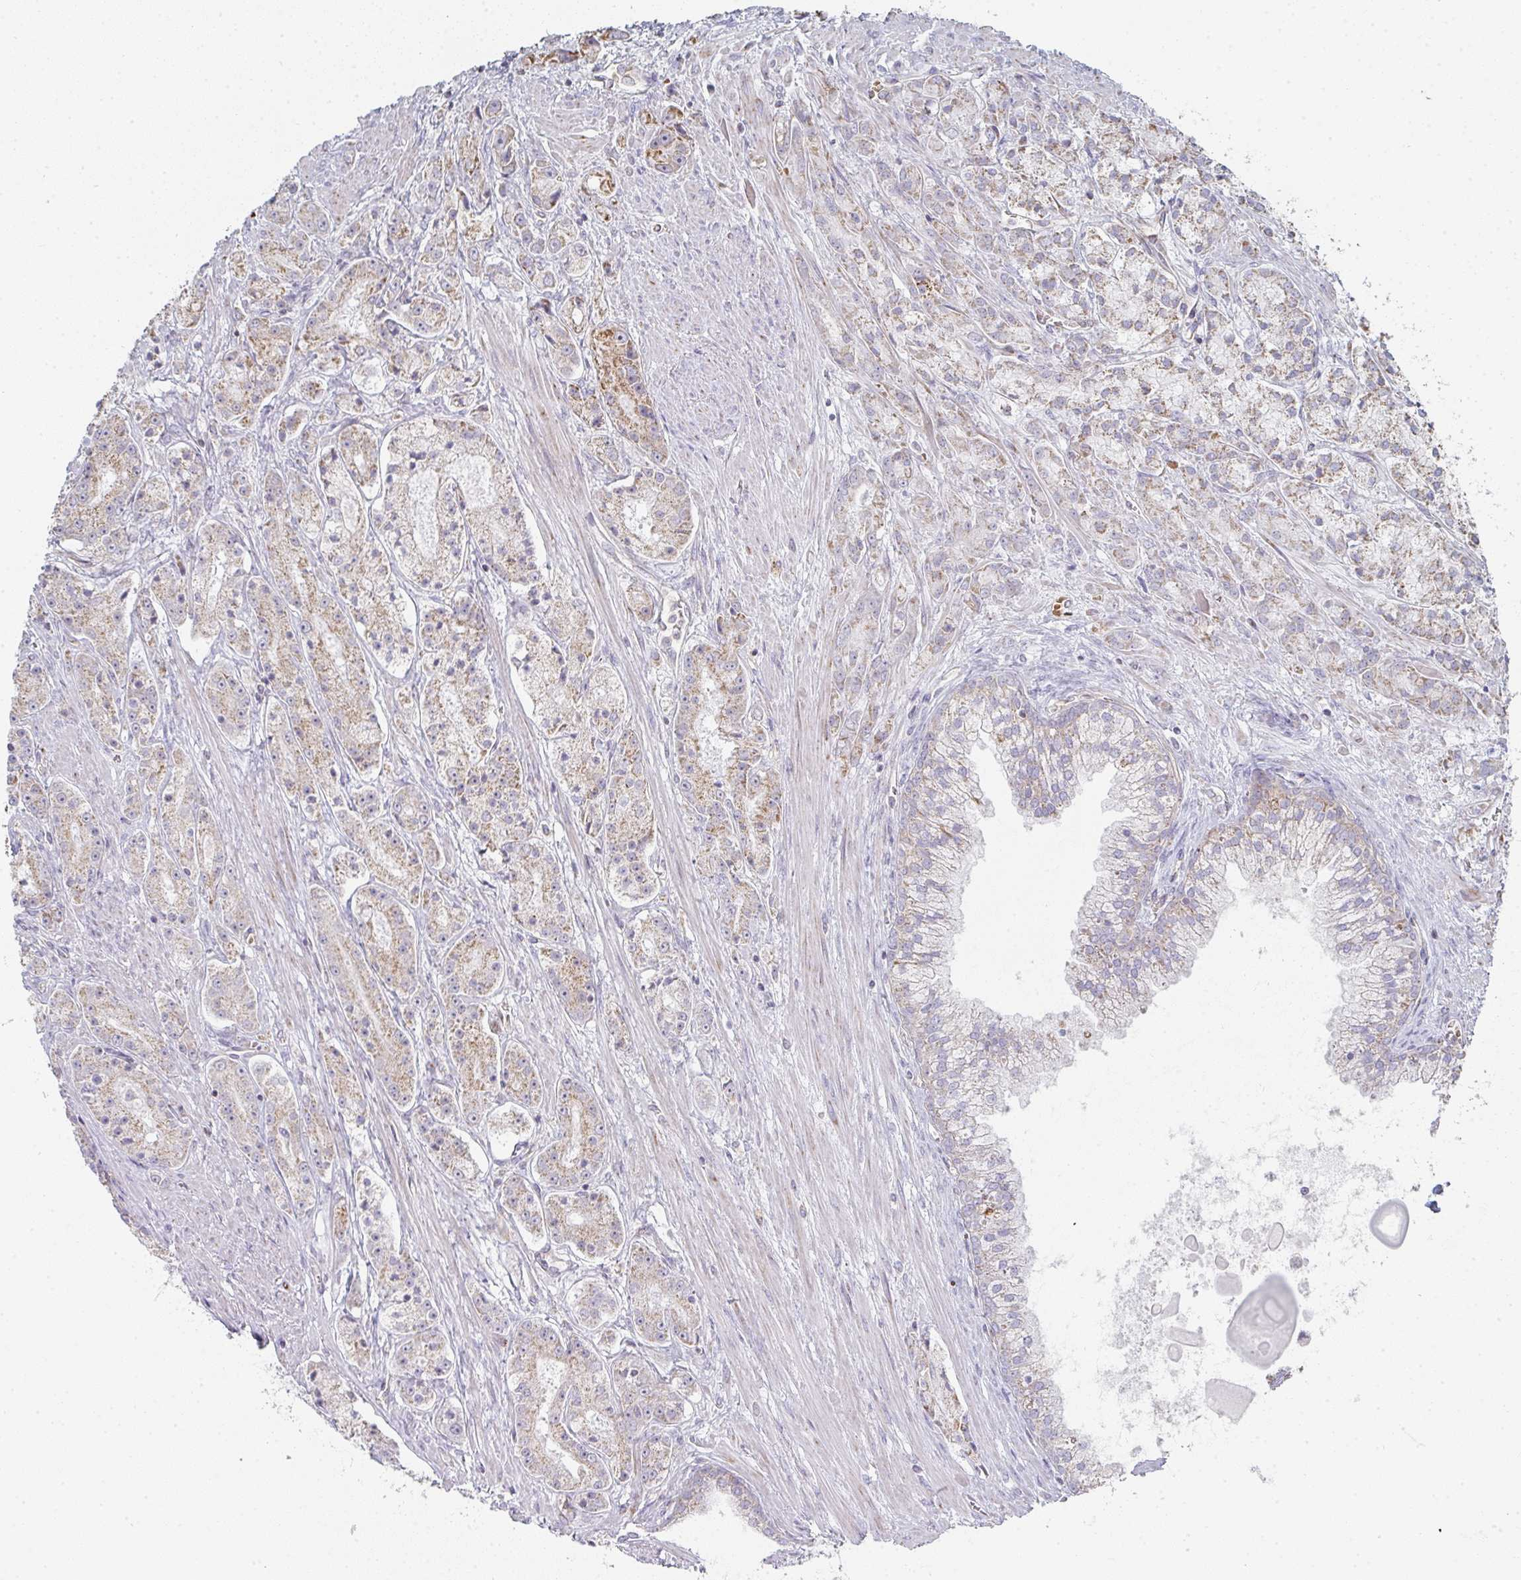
{"staining": {"intensity": "weak", "quantity": "25%-75%", "location": "cytoplasmic/membranous"}, "tissue": "prostate cancer", "cell_type": "Tumor cells", "image_type": "cancer", "snomed": [{"axis": "morphology", "description": "Adenocarcinoma, High grade"}, {"axis": "topography", "description": "Prostate"}], "caption": "Immunohistochemistry (DAB (3,3'-diaminobenzidine)) staining of prostate cancer exhibits weak cytoplasmic/membranous protein positivity in approximately 25%-75% of tumor cells. Nuclei are stained in blue.", "gene": "ZNF526", "patient": {"sex": "male", "age": 67}}